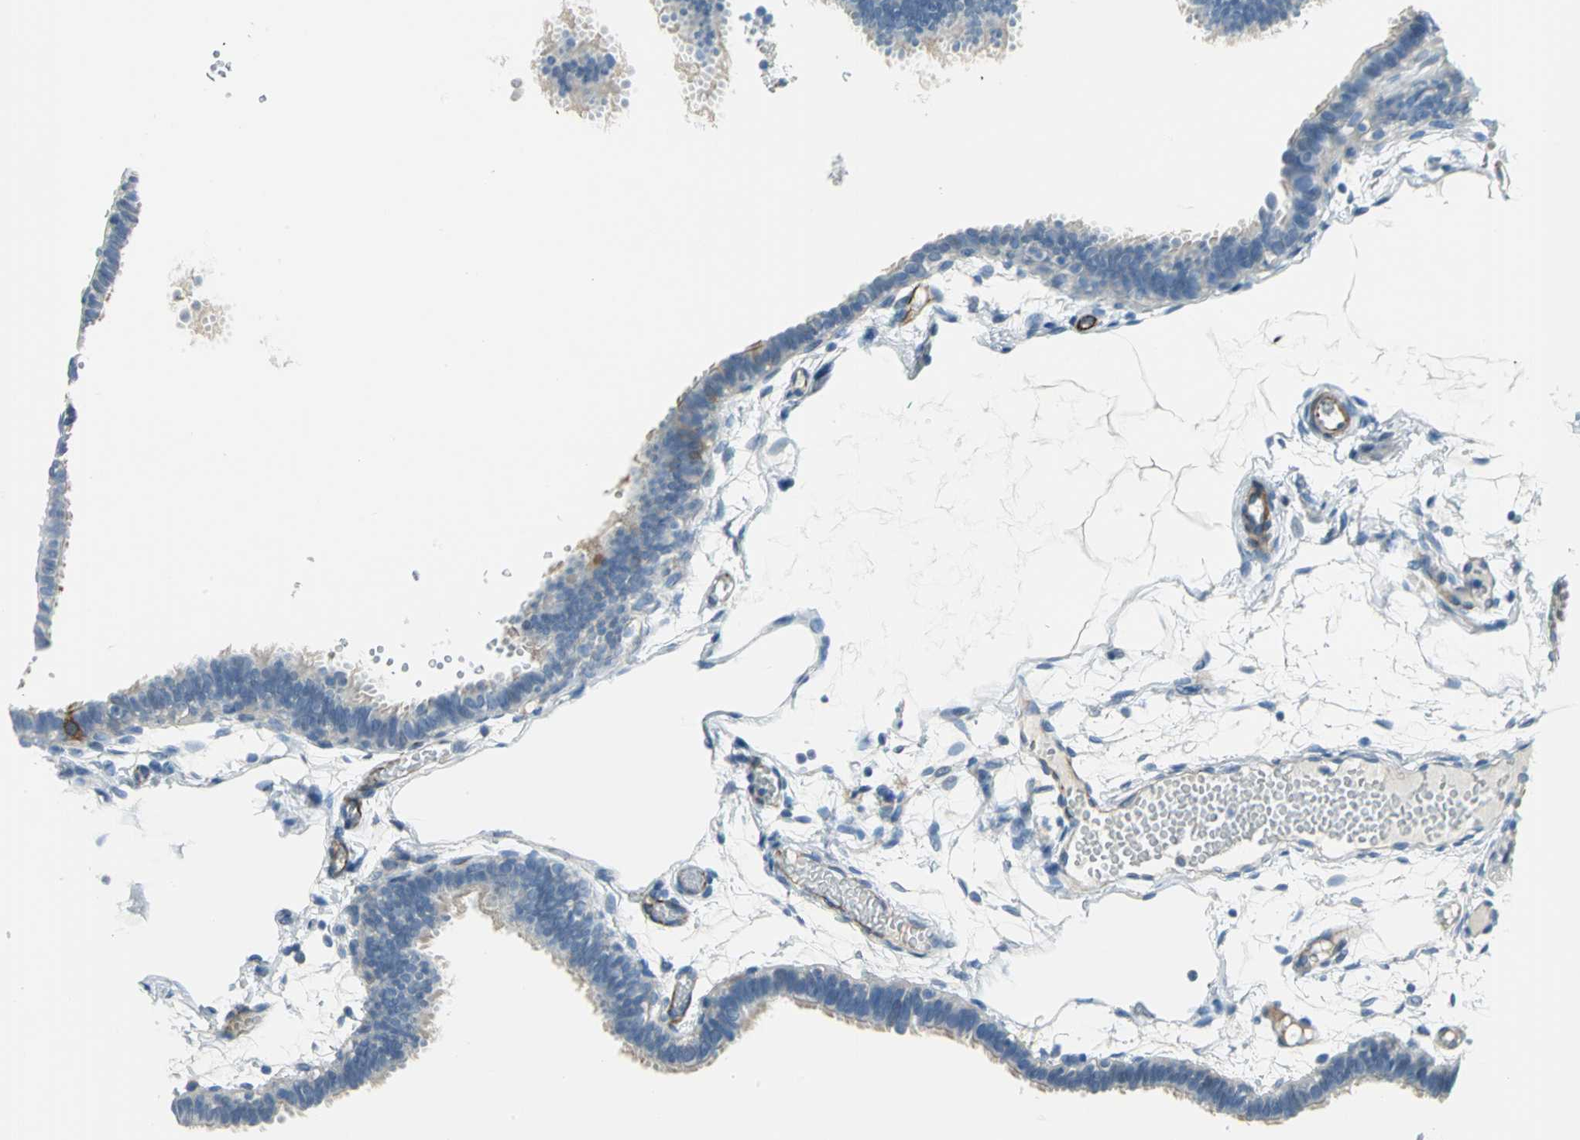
{"staining": {"intensity": "moderate", "quantity": "<25%", "location": "cytoplasmic/membranous"}, "tissue": "fallopian tube", "cell_type": "Glandular cells", "image_type": "normal", "snomed": [{"axis": "morphology", "description": "Normal tissue, NOS"}, {"axis": "topography", "description": "Fallopian tube"}], "caption": "DAB immunohistochemical staining of normal human fallopian tube shows moderate cytoplasmic/membranous protein staining in approximately <25% of glandular cells.", "gene": "ALOX15", "patient": {"sex": "female", "age": 29}}